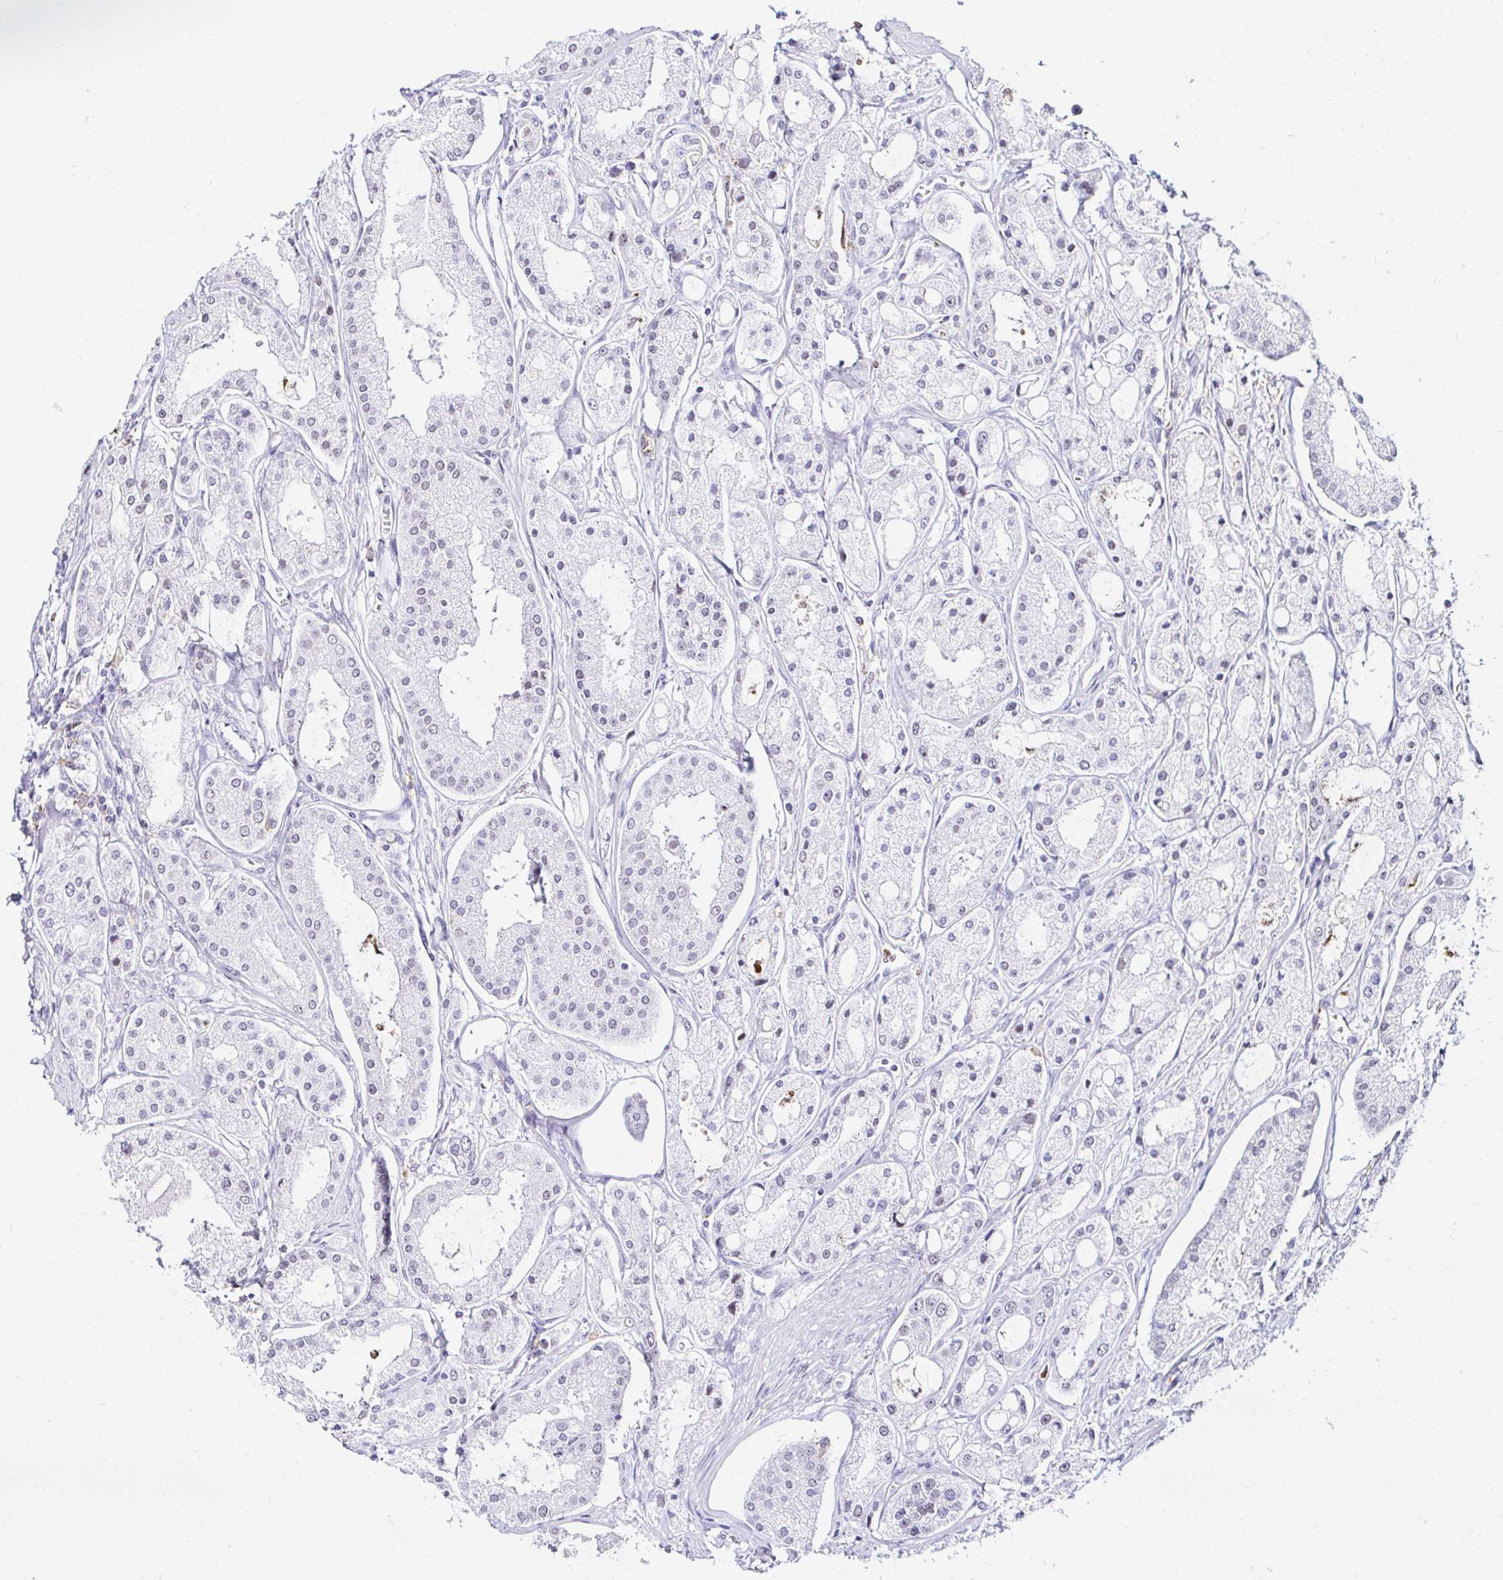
{"staining": {"intensity": "negative", "quantity": "none", "location": "none"}, "tissue": "prostate cancer", "cell_type": "Tumor cells", "image_type": "cancer", "snomed": [{"axis": "morphology", "description": "Adenocarcinoma, High grade"}, {"axis": "topography", "description": "Prostate"}], "caption": "An image of prostate high-grade adenocarcinoma stained for a protein demonstrates no brown staining in tumor cells.", "gene": "CYBB", "patient": {"sex": "male", "age": 66}}